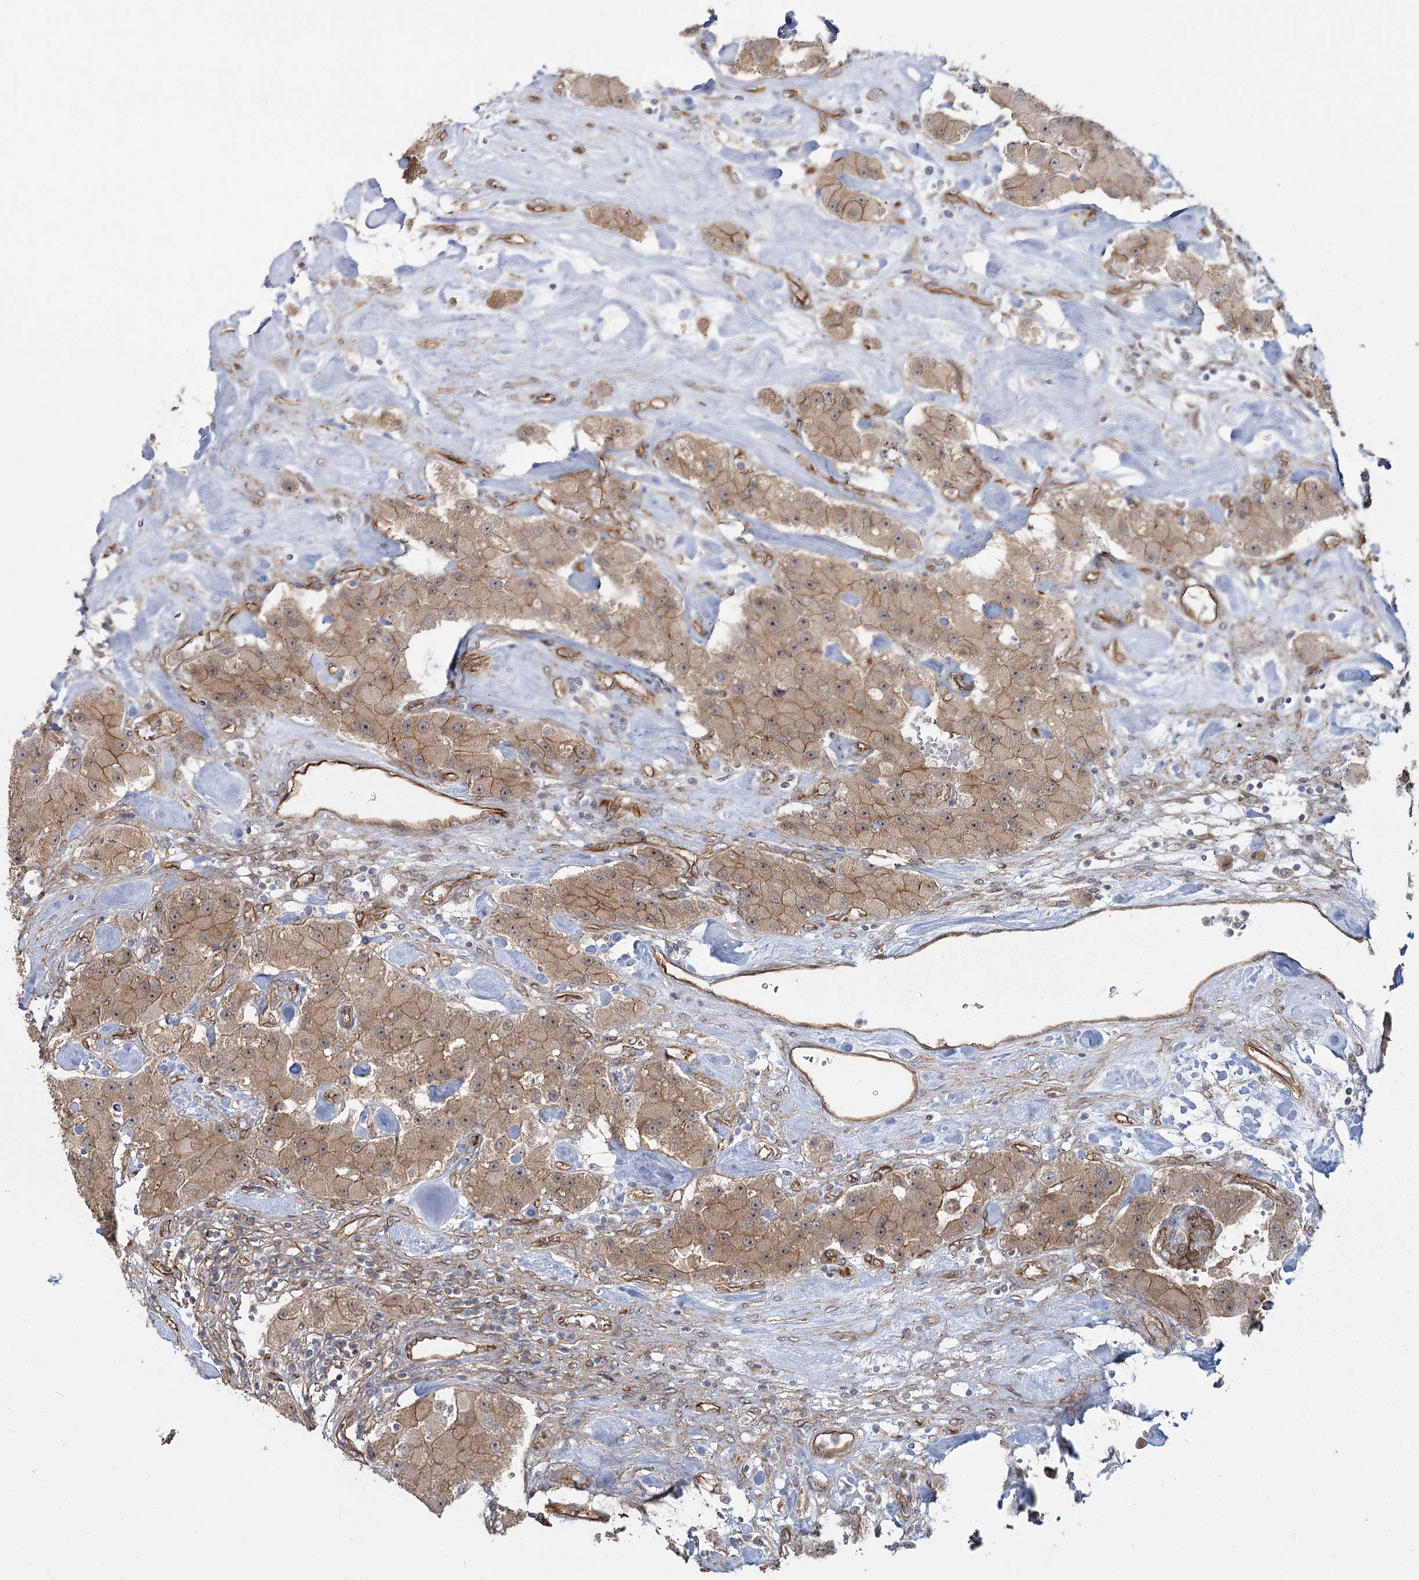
{"staining": {"intensity": "moderate", "quantity": ">75%", "location": "cytoplasmic/membranous"}, "tissue": "carcinoid", "cell_type": "Tumor cells", "image_type": "cancer", "snomed": [{"axis": "morphology", "description": "Carcinoid, malignant, NOS"}, {"axis": "topography", "description": "Pancreas"}], "caption": "Protein analysis of carcinoid (malignant) tissue shows moderate cytoplasmic/membranous positivity in approximately >75% of tumor cells.", "gene": "RPP14", "patient": {"sex": "male", "age": 41}}